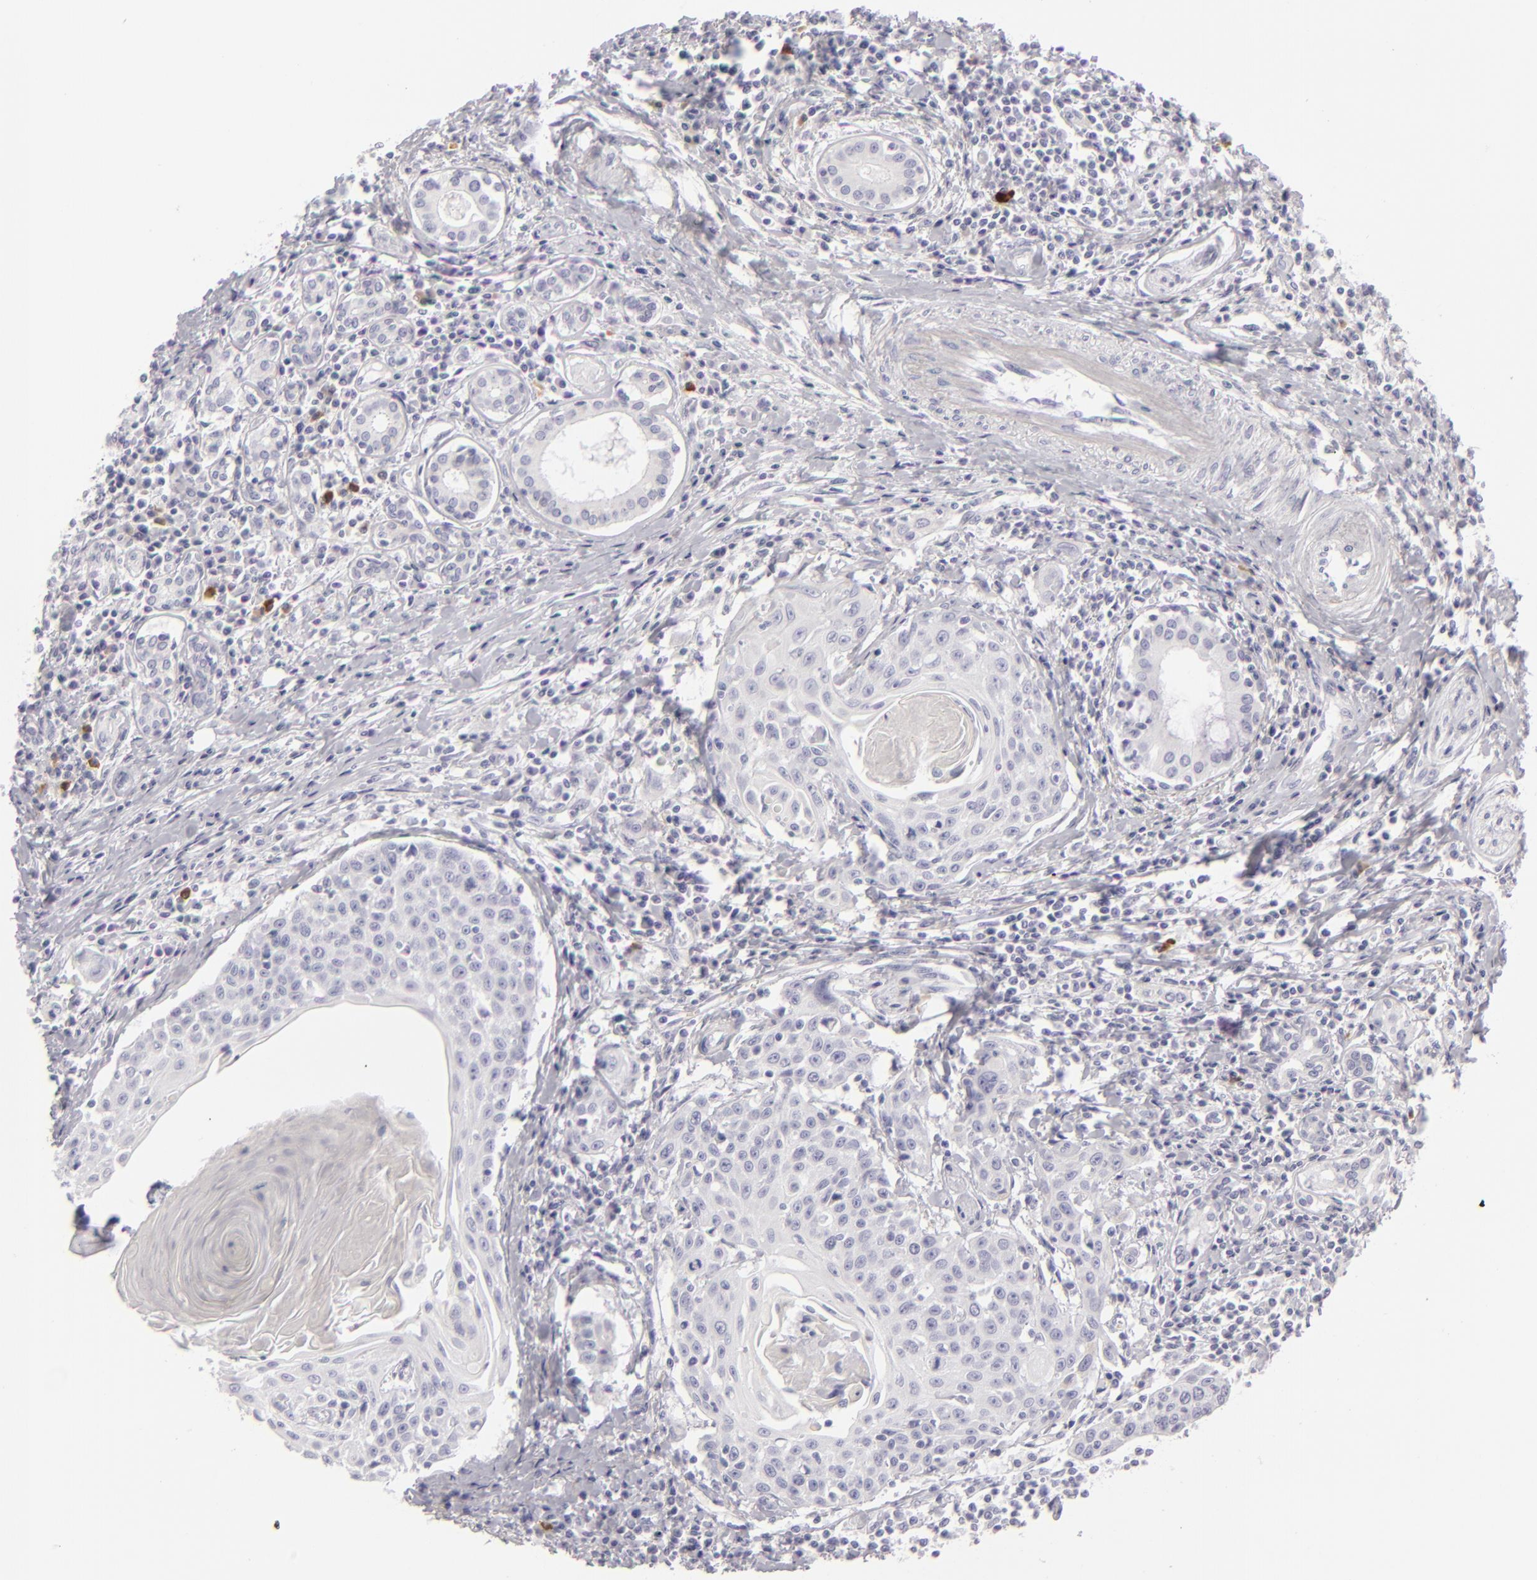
{"staining": {"intensity": "negative", "quantity": "none", "location": "none"}, "tissue": "head and neck cancer", "cell_type": "Tumor cells", "image_type": "cancer", "snomed": [{"axis": "morphology", "description": "Squamous cell carcinoma, NOS"}, {"axis": "morphology", "description": "Squamous cell carcinoma, metastatic, NOS"}, {"axis": "topography", "description": "Lymph node"}, {"axis": "topography", "description": "Salivary gland"}, {"axis": "topography", "description": "Head-Neck"}], "caption": "This image is of head and neck squamous cell carcinoma stained with IHC to label a protein in brown with the nuclei are counter-stained blue. There is no staining in tumor cells.", "gene": "CDX2", "patient": {"sex": "female", "age": 74}}